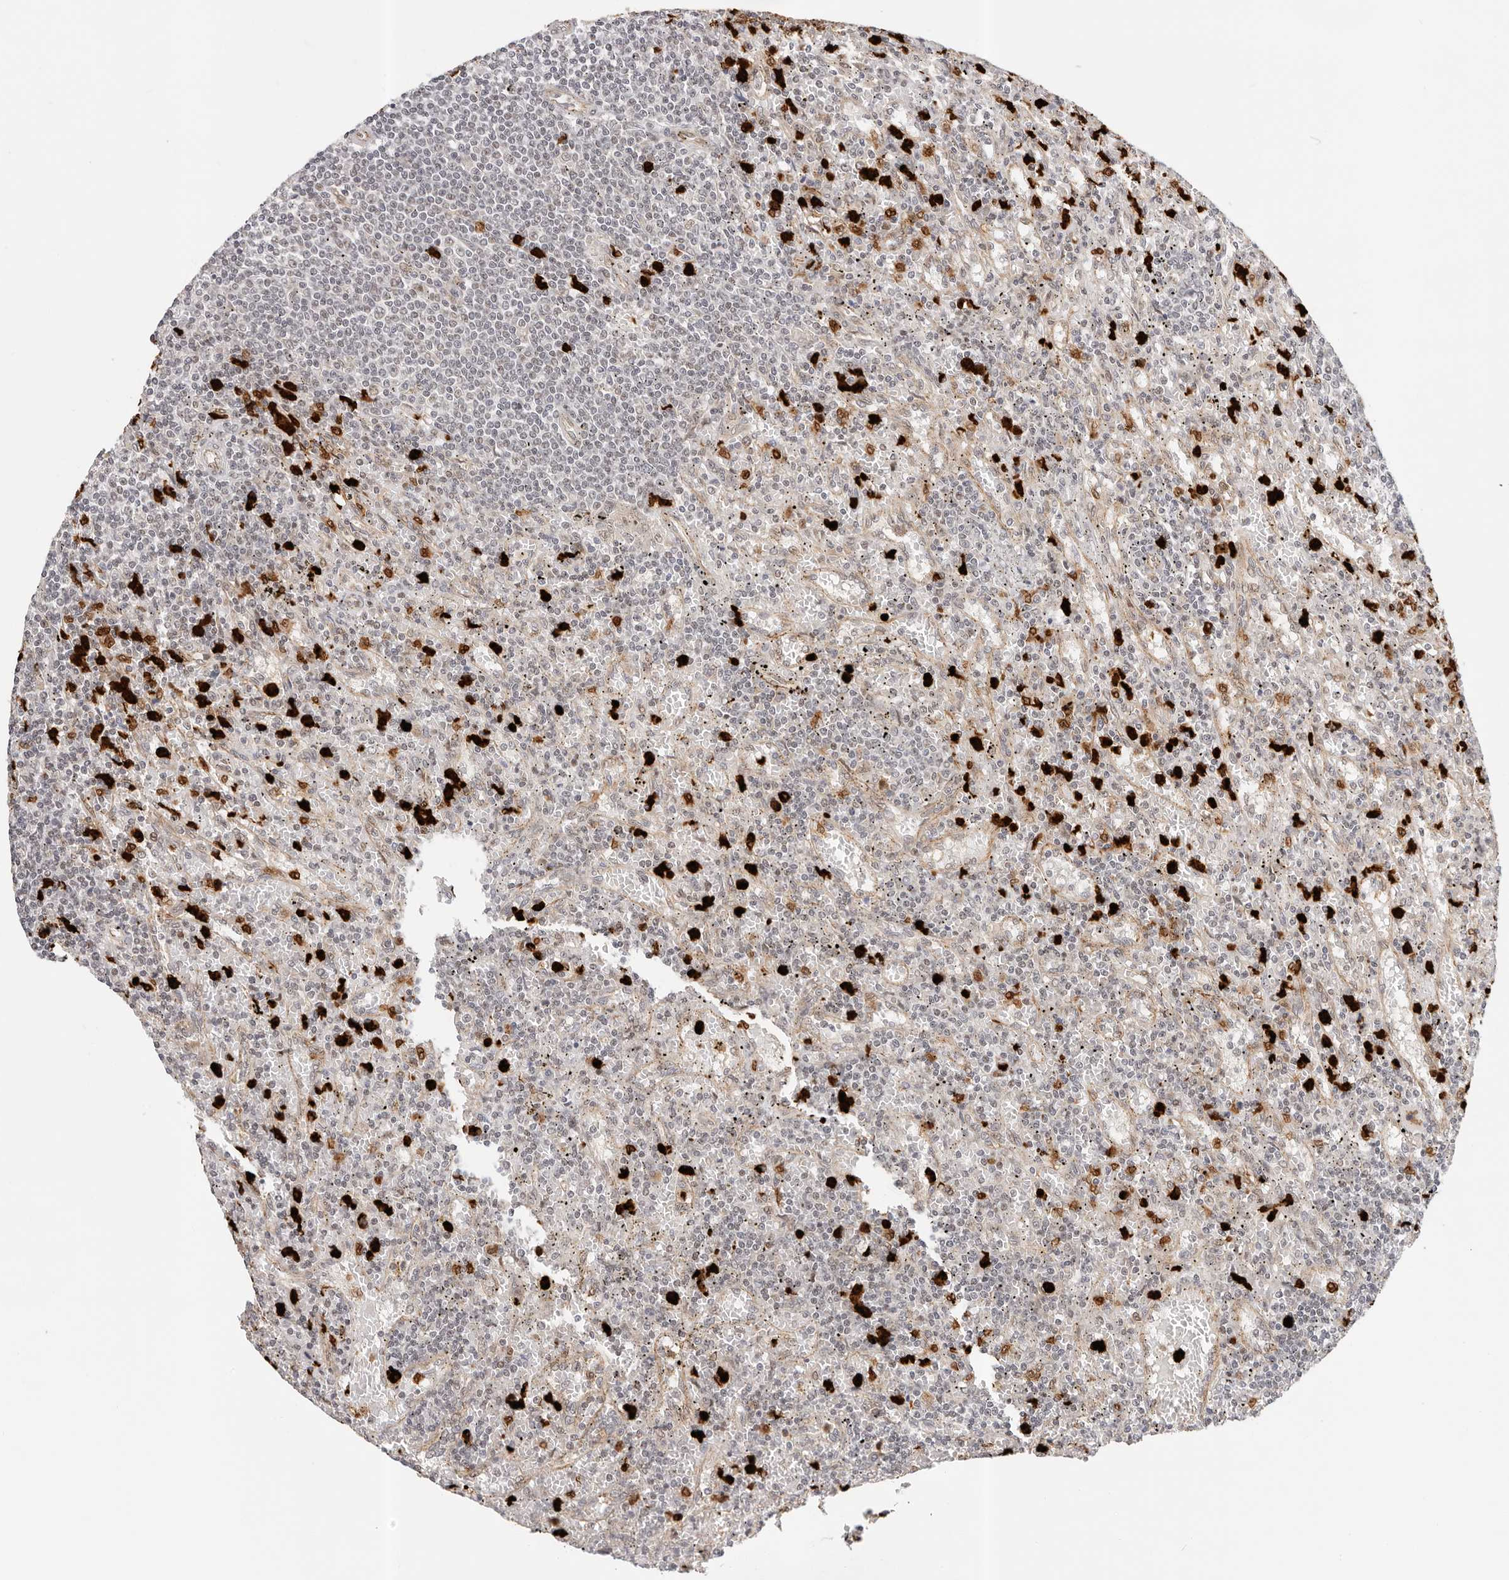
{"staining": {"intensity": "negative", "quantity": "none", "location": "none"}, "tissue": "lymphoma", "cell_type": "Tumor cells", "image_type": "cancer", "snomed": [{"axis": "morphology", "description": "Malignant lymphoma, non-Hodgkin's type, Low grade"}, {"axis": "topography", "description": "Spleen"}], "caption": "An immunohistochemistry (IHC) micrograph of lymphoma is shown. There is no staining in tumor cells of lymphoma. The staining was performed using DAB to visualize the protein expression in brown, while the nuclei were stained in blue with hematoxylin (Magnification: 20x).", "gene": "AFDN", "patient": {"sex": "male", "age": 76}}